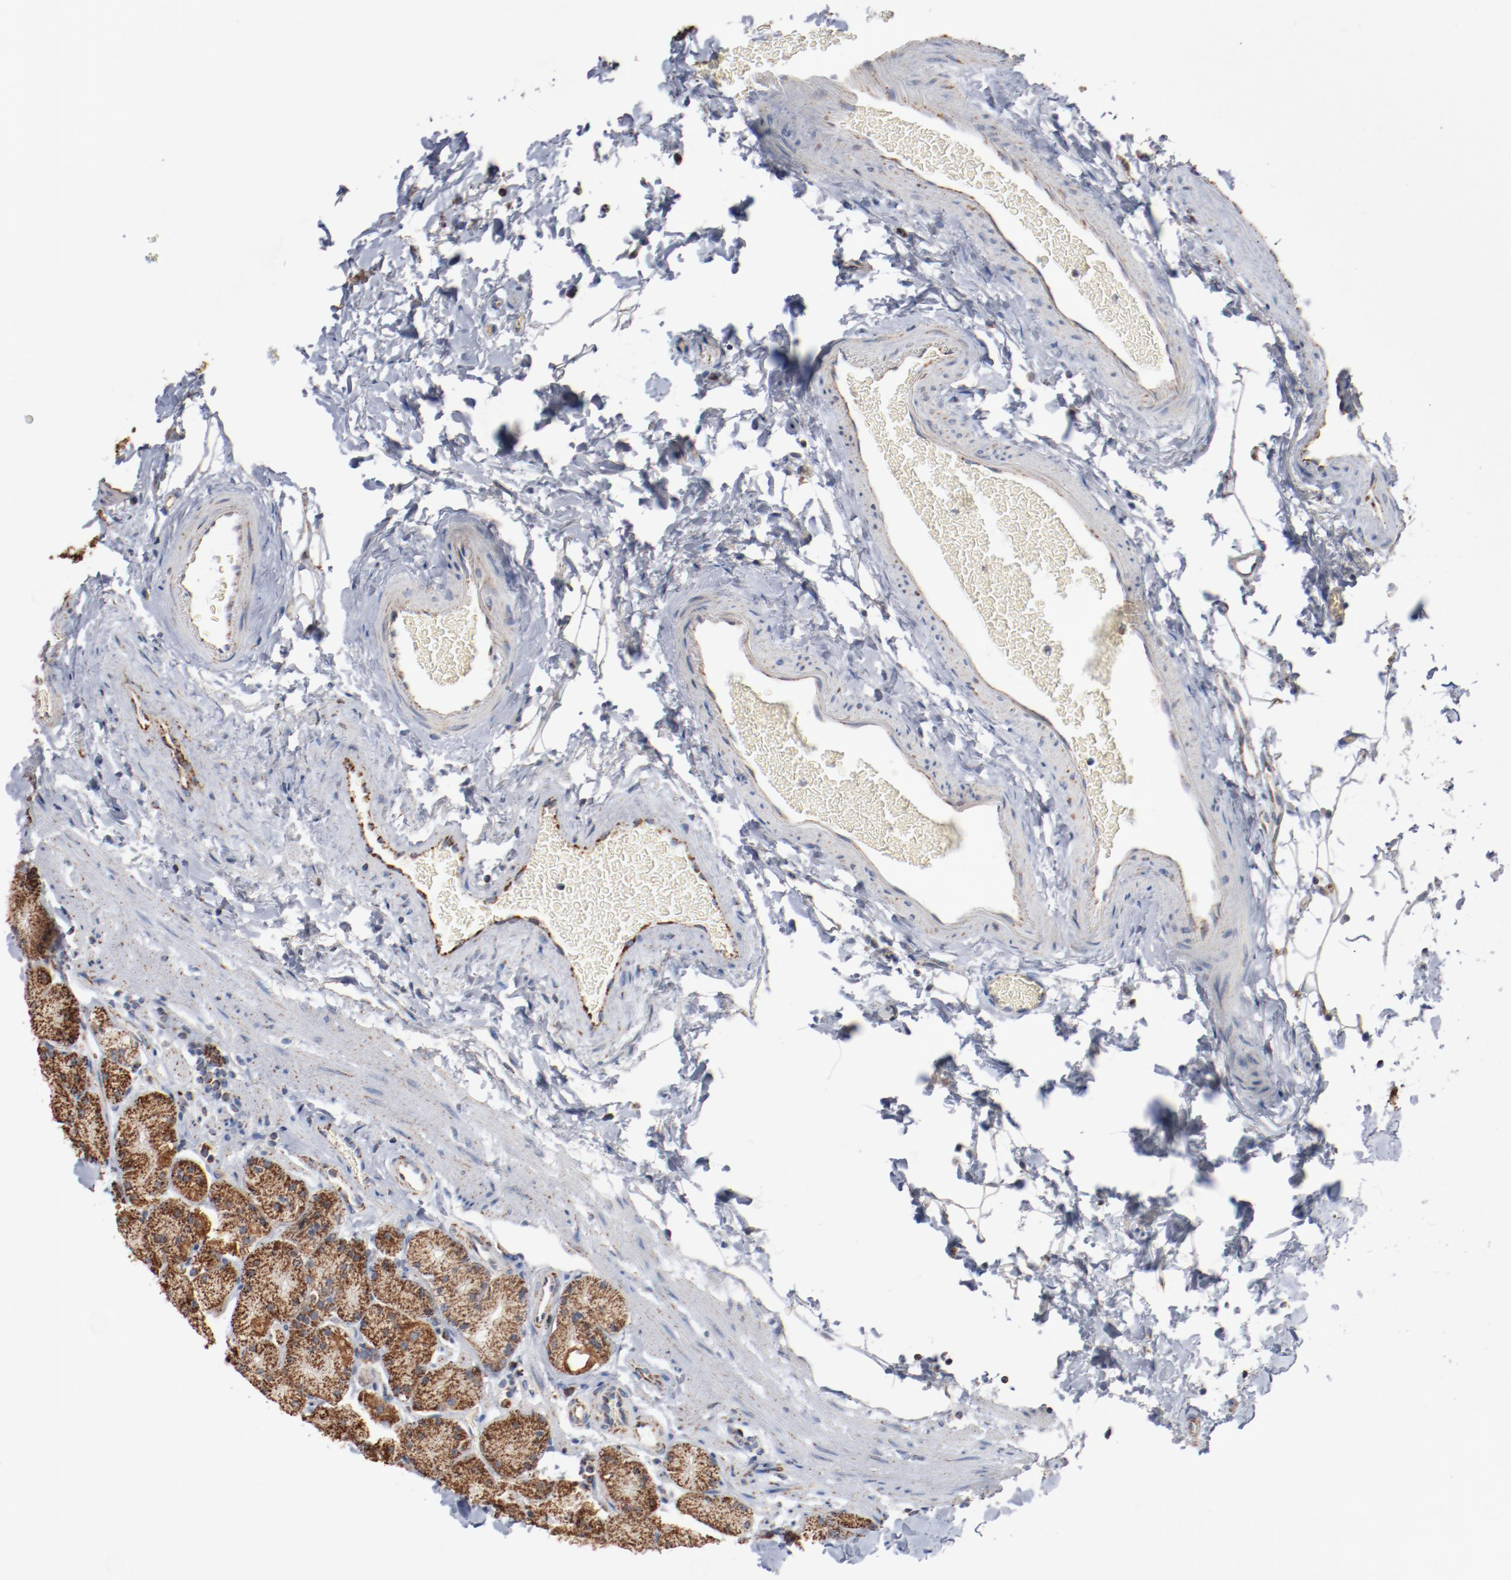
{"staining": {"intensity": "strong", "quantity": ">75%", "location": "cytoplasmic/membranous"}, "tissue": "stomach", "cell_type": "Glandular cells", "image_type": "normal", "snomed": [{"axis": "morphology", "description": "Normal tissue, NOS"}, {"axis": "topography", "description": "Stomach, upper"}, {"axis": "topography", "description": "Stomach"}], "caption": "Immunohistochemical staining of benign human stomach shows >75% levels of strong cytoplasmic/membranous protein expression in approximately >75% of glandular cells.", "gene": "NDUFS4", "patient": {"sex": "male", "age": 76}}